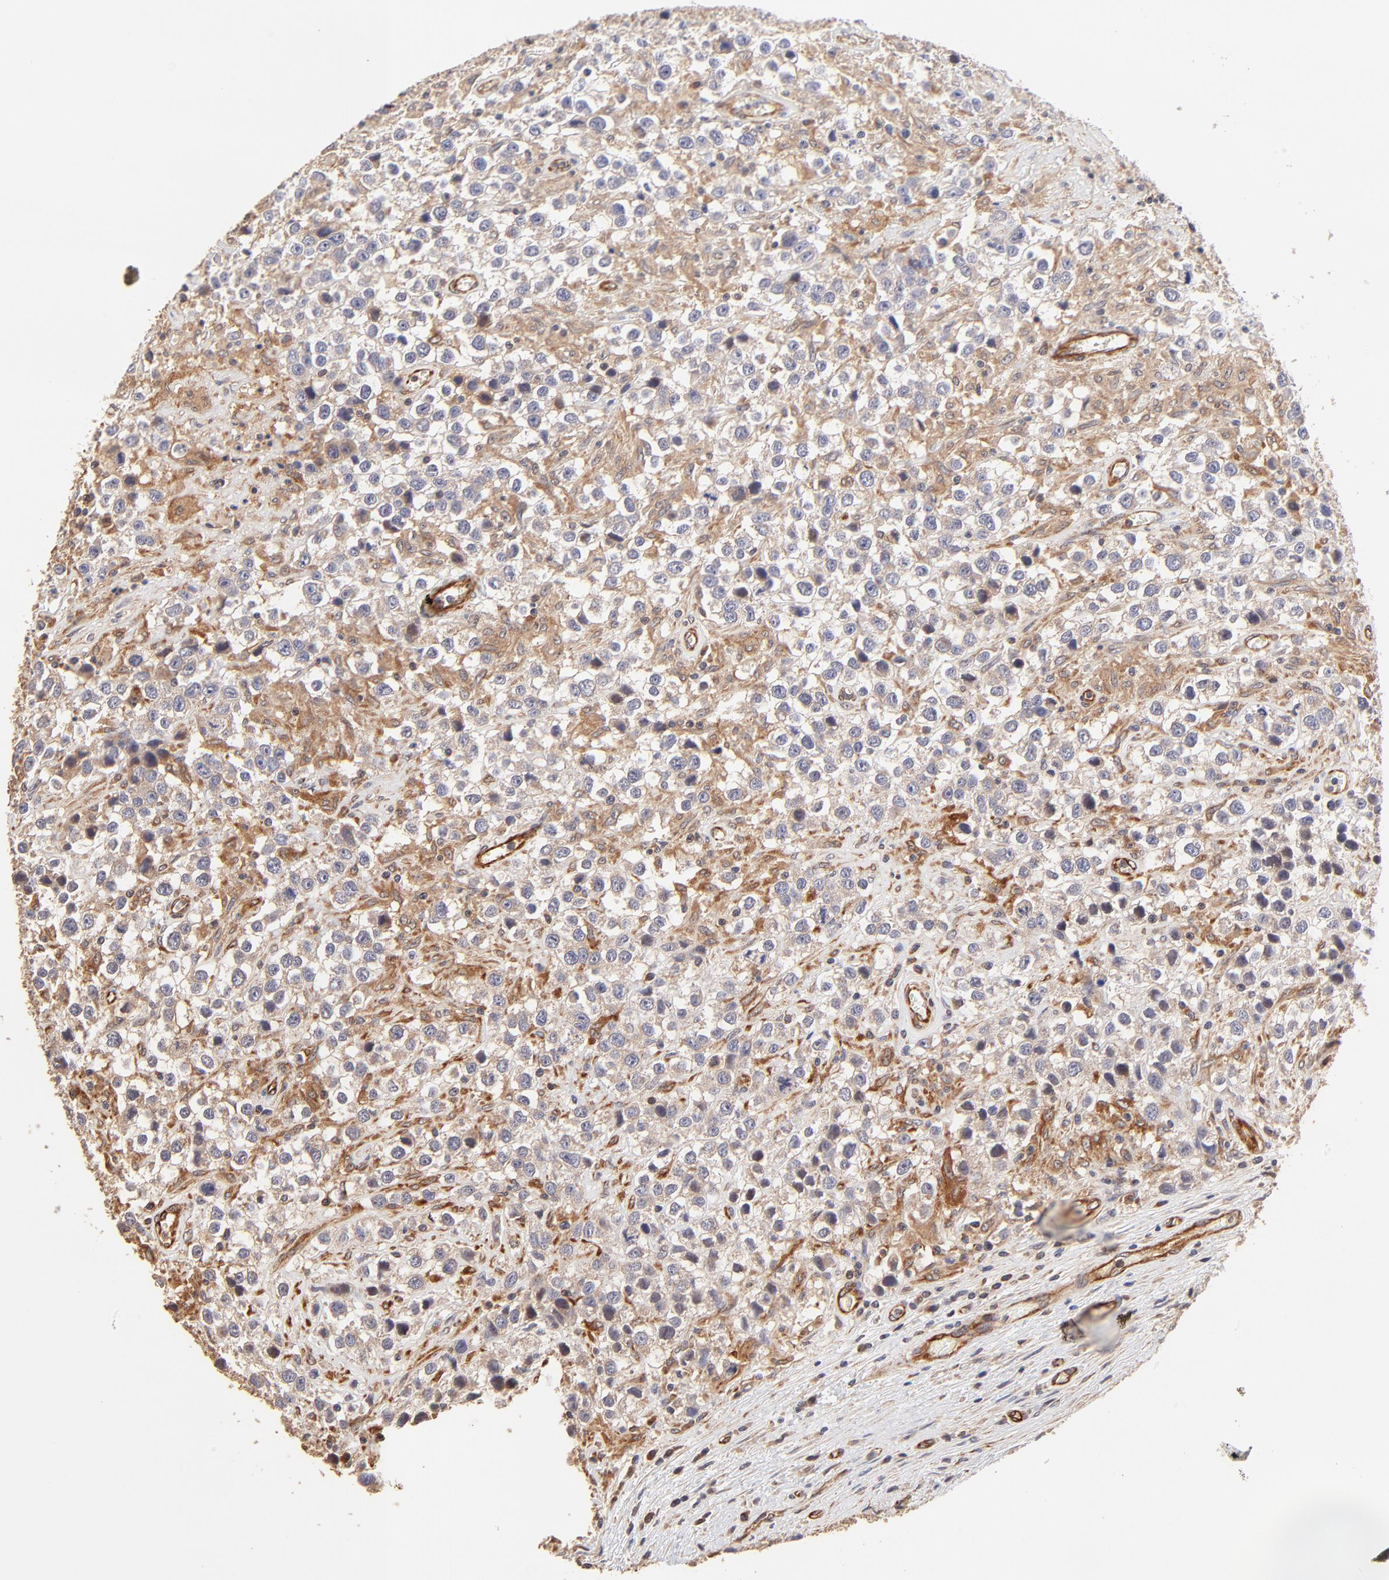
{"staining": {"intensity": "weak", "quantity": ">75%", "location": "cytoplasmic/membranous"}, "tissue": "testis cancer", "cell_type": "Tumor cells", "image_type": "cancer", "snomed": [{"axis": "morphology", "description": "Seminoma, NOS"}, {"axis": "topography", "description": "Testis"}], "caption": "Immunohistochemistry (IHC) histopathology image of neoplastic tissue: human seminoma (testis) stained using IHC demonstrates low levels of weak protein expression localized specifically in the cytoplasmic/membranous of tumor cells, appearing as a cytoplasmic/membranous brown color.", "gene": "TNFAIP3", "patient": {"sex": "male", "age": 43}}